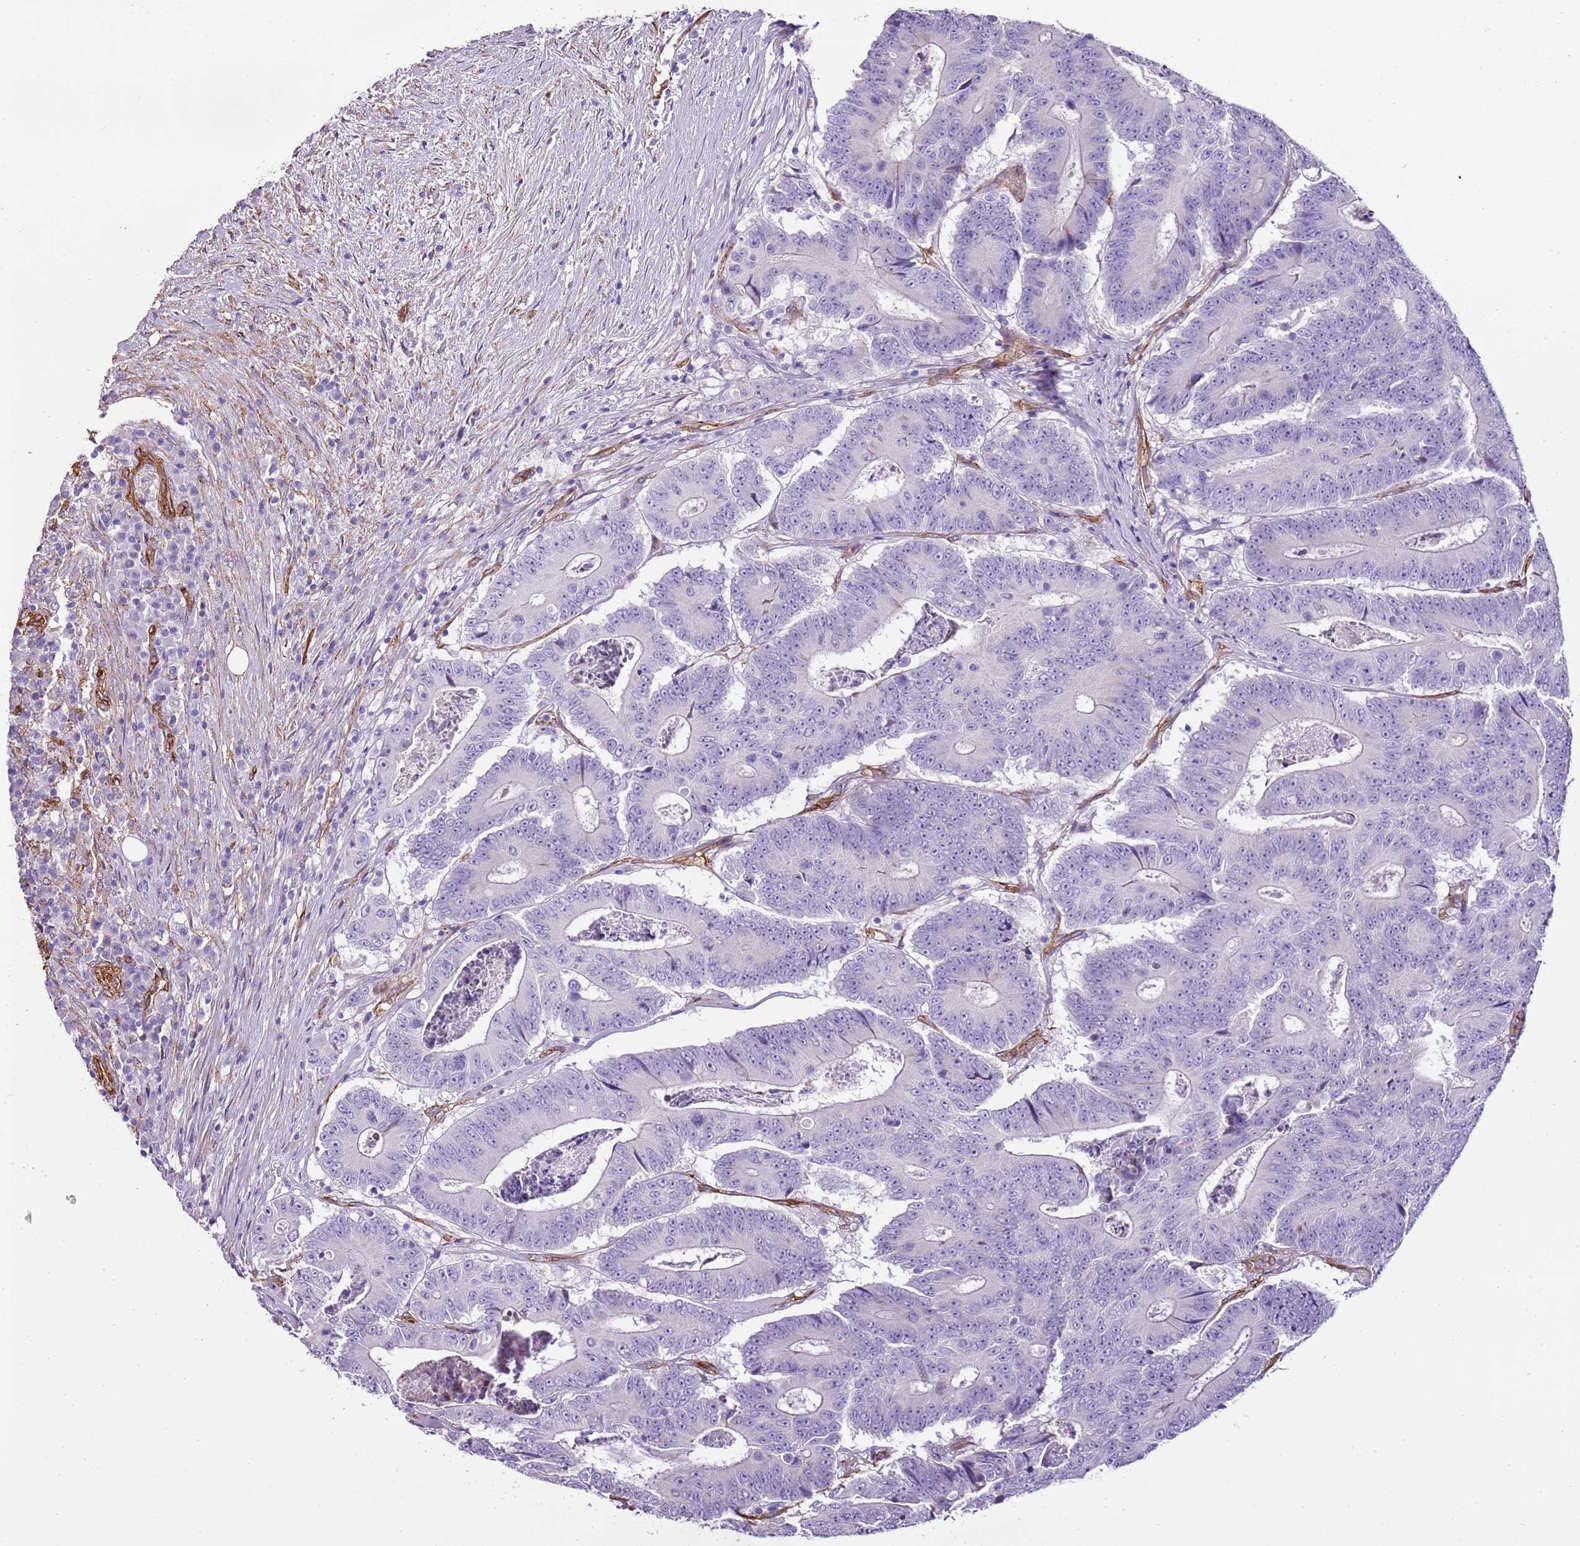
{"staining": {"intensity": "negative", "quantity": "none", "location": "none"}, "tissue": "colorectal cancer", "cell_type": "Tumor cells", "image_type": "cancer", "snomed": [{"axis": "morphology", "description": "Adenocarcinoma, NOS"}, {"axis": "topography", "description": "Colon"}], "caption": "Immunohistochemistry of human colorectal cancer (adenocarcinoma) demonstrates no staining in tumor cells.", "gene": "CTDSPL", "patient": {"sex": "male", "age": 83}}